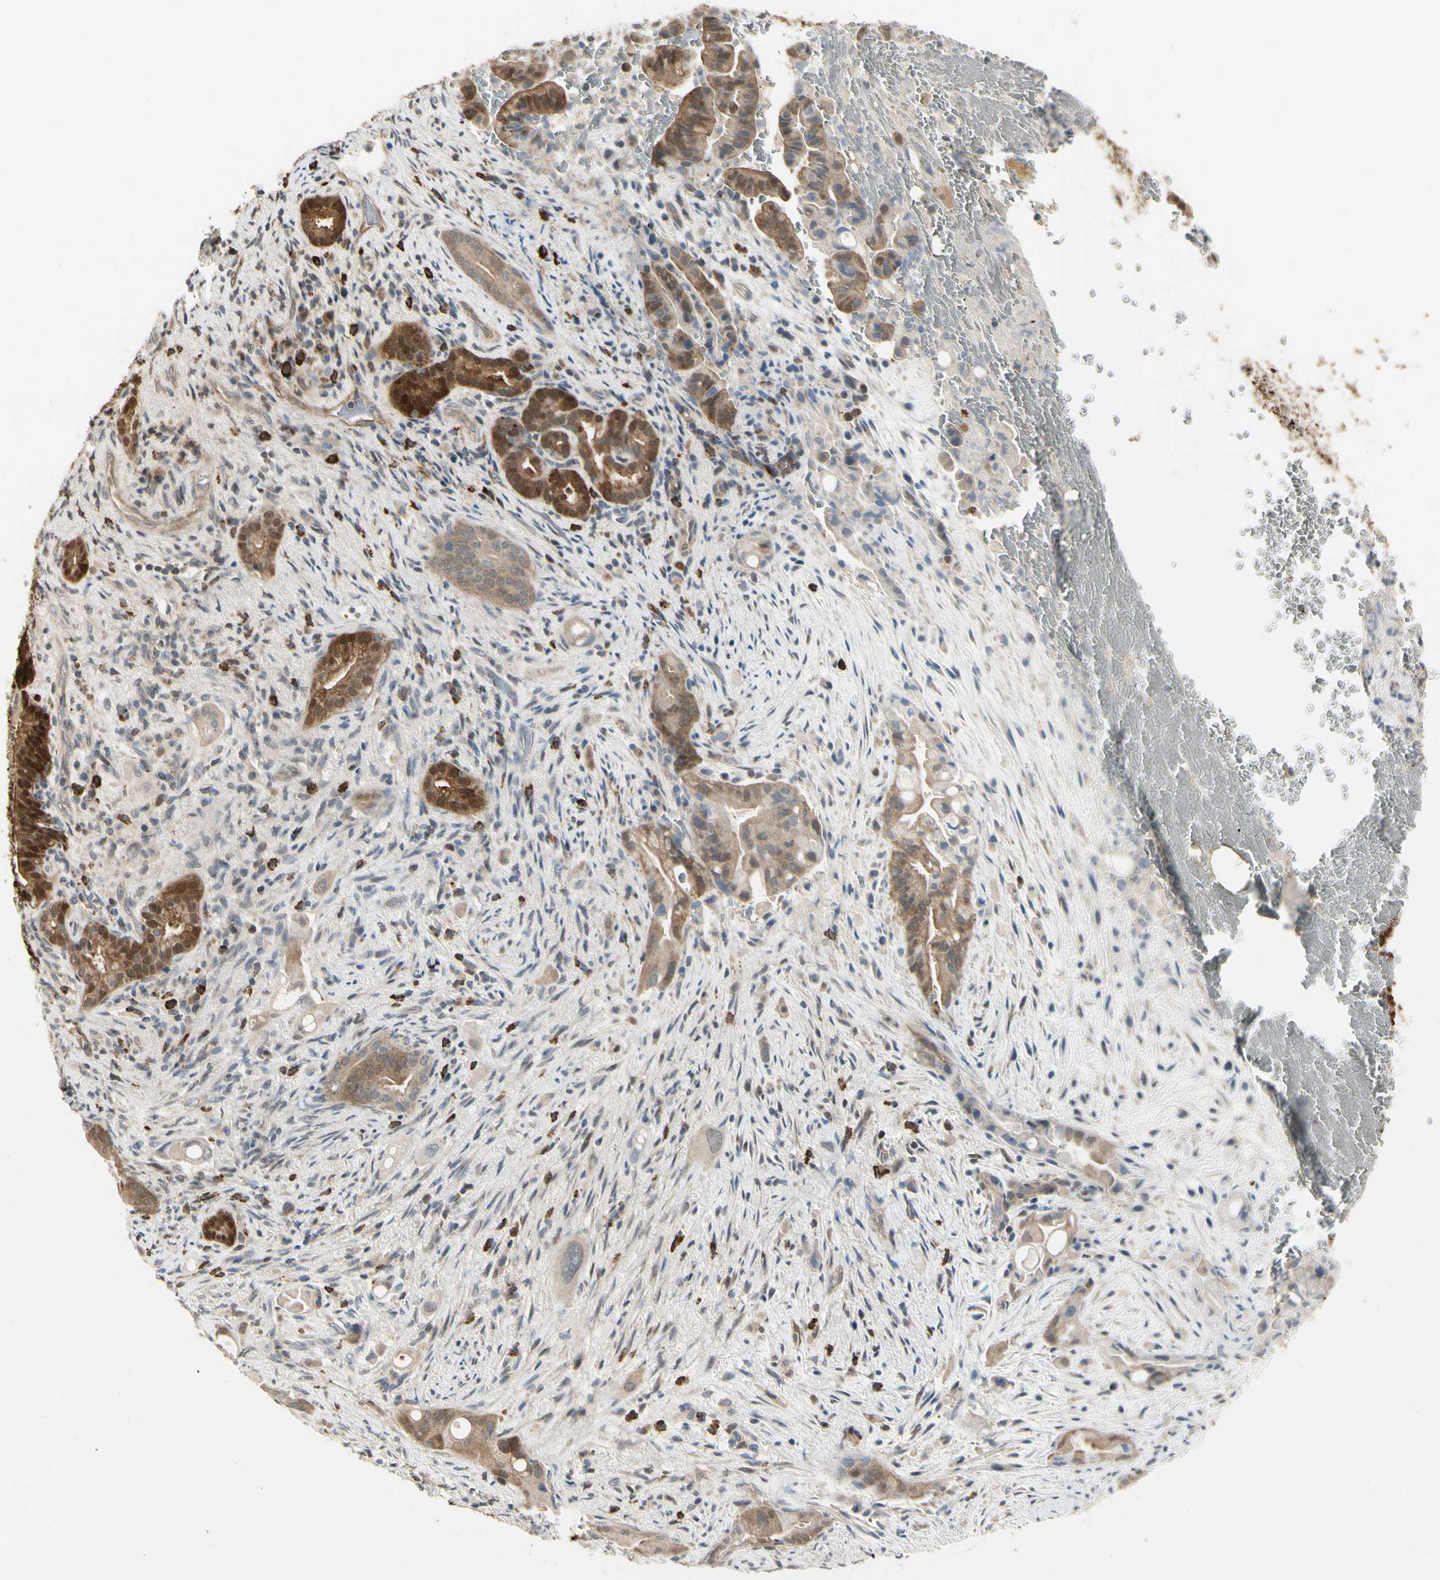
{"staining": {"intensity": "strong", "quantity": ">75%", "location": "cytoplasmic/membranous,nuclear"}, "tissue": "liver cancer", "cell_type": "Tumor cells", "image_type": "cancer", "snomed": [{"axis": "morphology", "description": "Cholangiocarcinoma"}, {"axis": "topography", "description": "Liver"}], "caption": "Immunohistochemistry micrograph of neoplastic tissue: human liver cancer (cholangiocarcinoma) stained using IHC displays high levels of strong protein expression localized specifically in the cytoplasmic/membranous and nuclear of tumor cells, appearing as a cytoplasmic/membranous and nuclear brown color.", "gene": "EVC", "patient": {"sex": "female", "age": 68}}